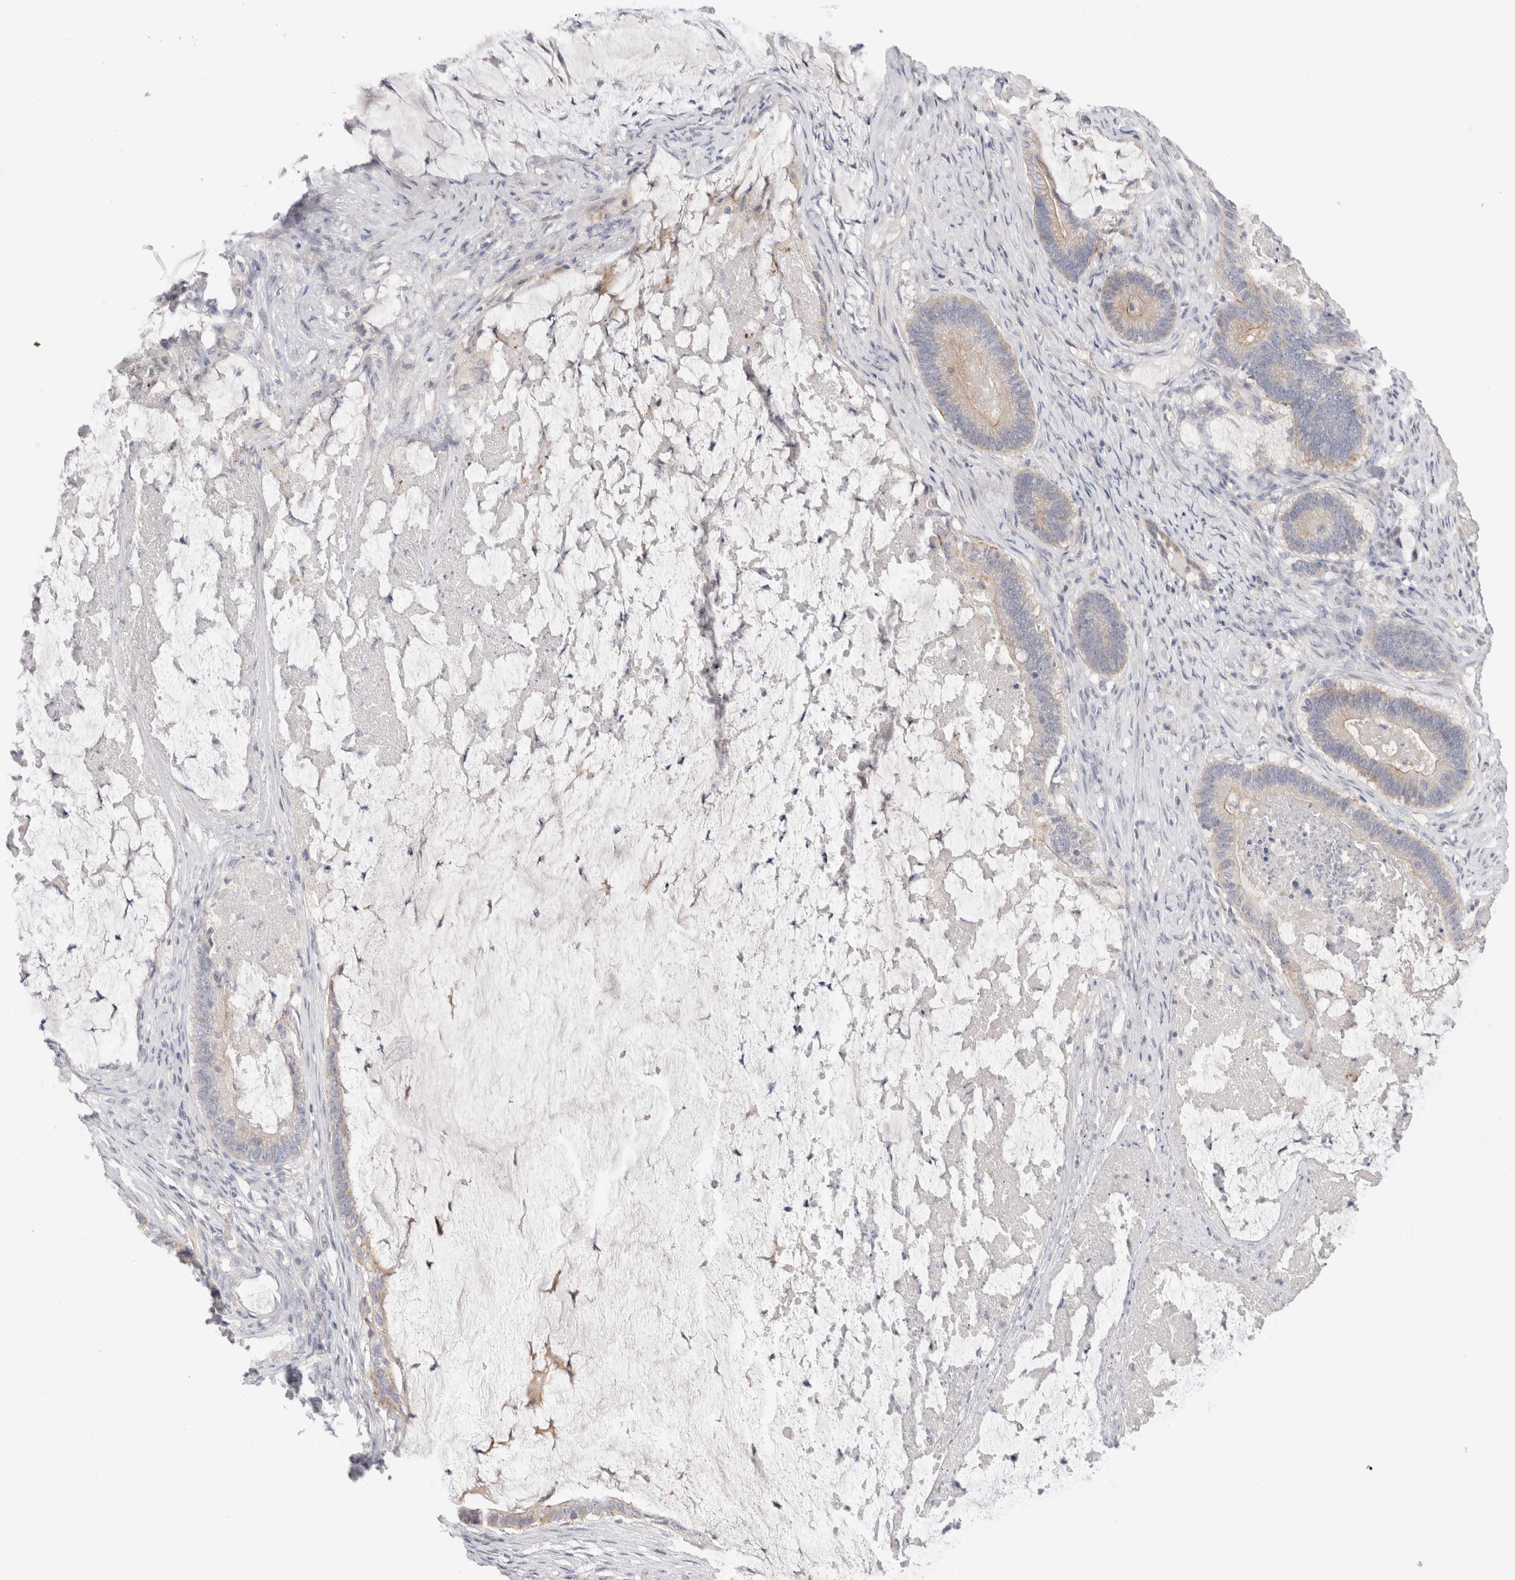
{"staining": {"intensity": "weak", "quantity": ">75%", "location": "cytoplasmic/membranous"}, "tissue": "ovarian cancer", "cell_type": "Tumor cells", "image_type": "cancer", "snomed": [{"axis": "morphology", "description": "Cystadenocarcinoma, mucinous, NOS"}, {"axis": "topography", "description": "Ovary"}], "caption": "Immunohistochemical staining of mucinous cystadenocarcinoma (ovarian) shows low levels of weak cytoplasmic/membranous staining in approximately >75% of tumor cells.", "gene": "SPINK2", "patient": {"sex": "female", "age": 61}}